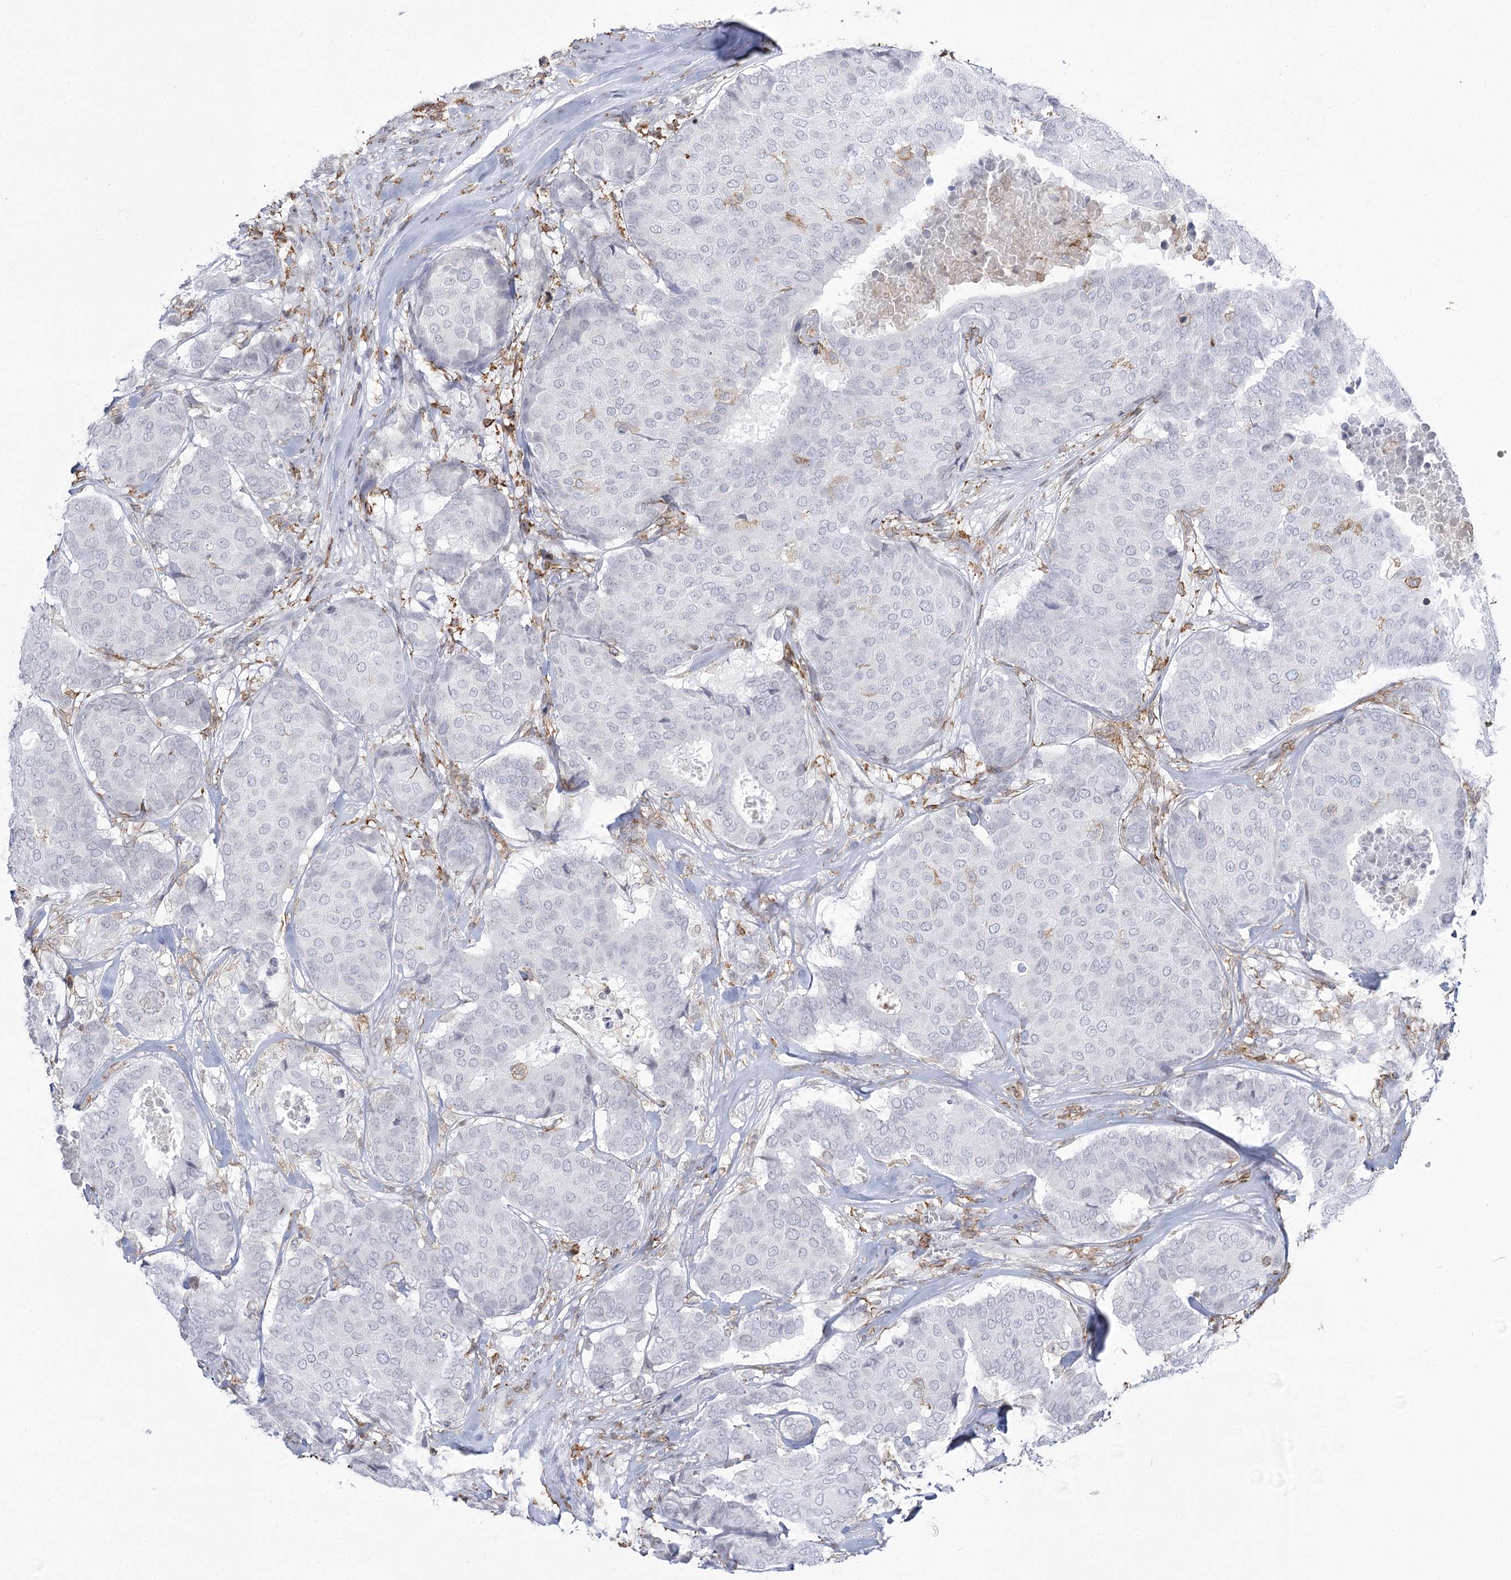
{"staining": {"intensity": "negative", "quantity": "none", "location": "none"}, "tissue": "breast cancer", "cell_type": "Tumor cells", "image_type": "cancer", "snomed": [{"axis": "morphology", "description": "Duct carcinoma"}, {"axis": "topography", "description": "Breast"}], "caption": "Immunohistochemistry (IHC) photomicrograph of human breast cancer stained for a protein (brown), which shows no positivity in tumor cells.", "gene": "C11orf1", "patient": {"sex": "female", "age": 75}}